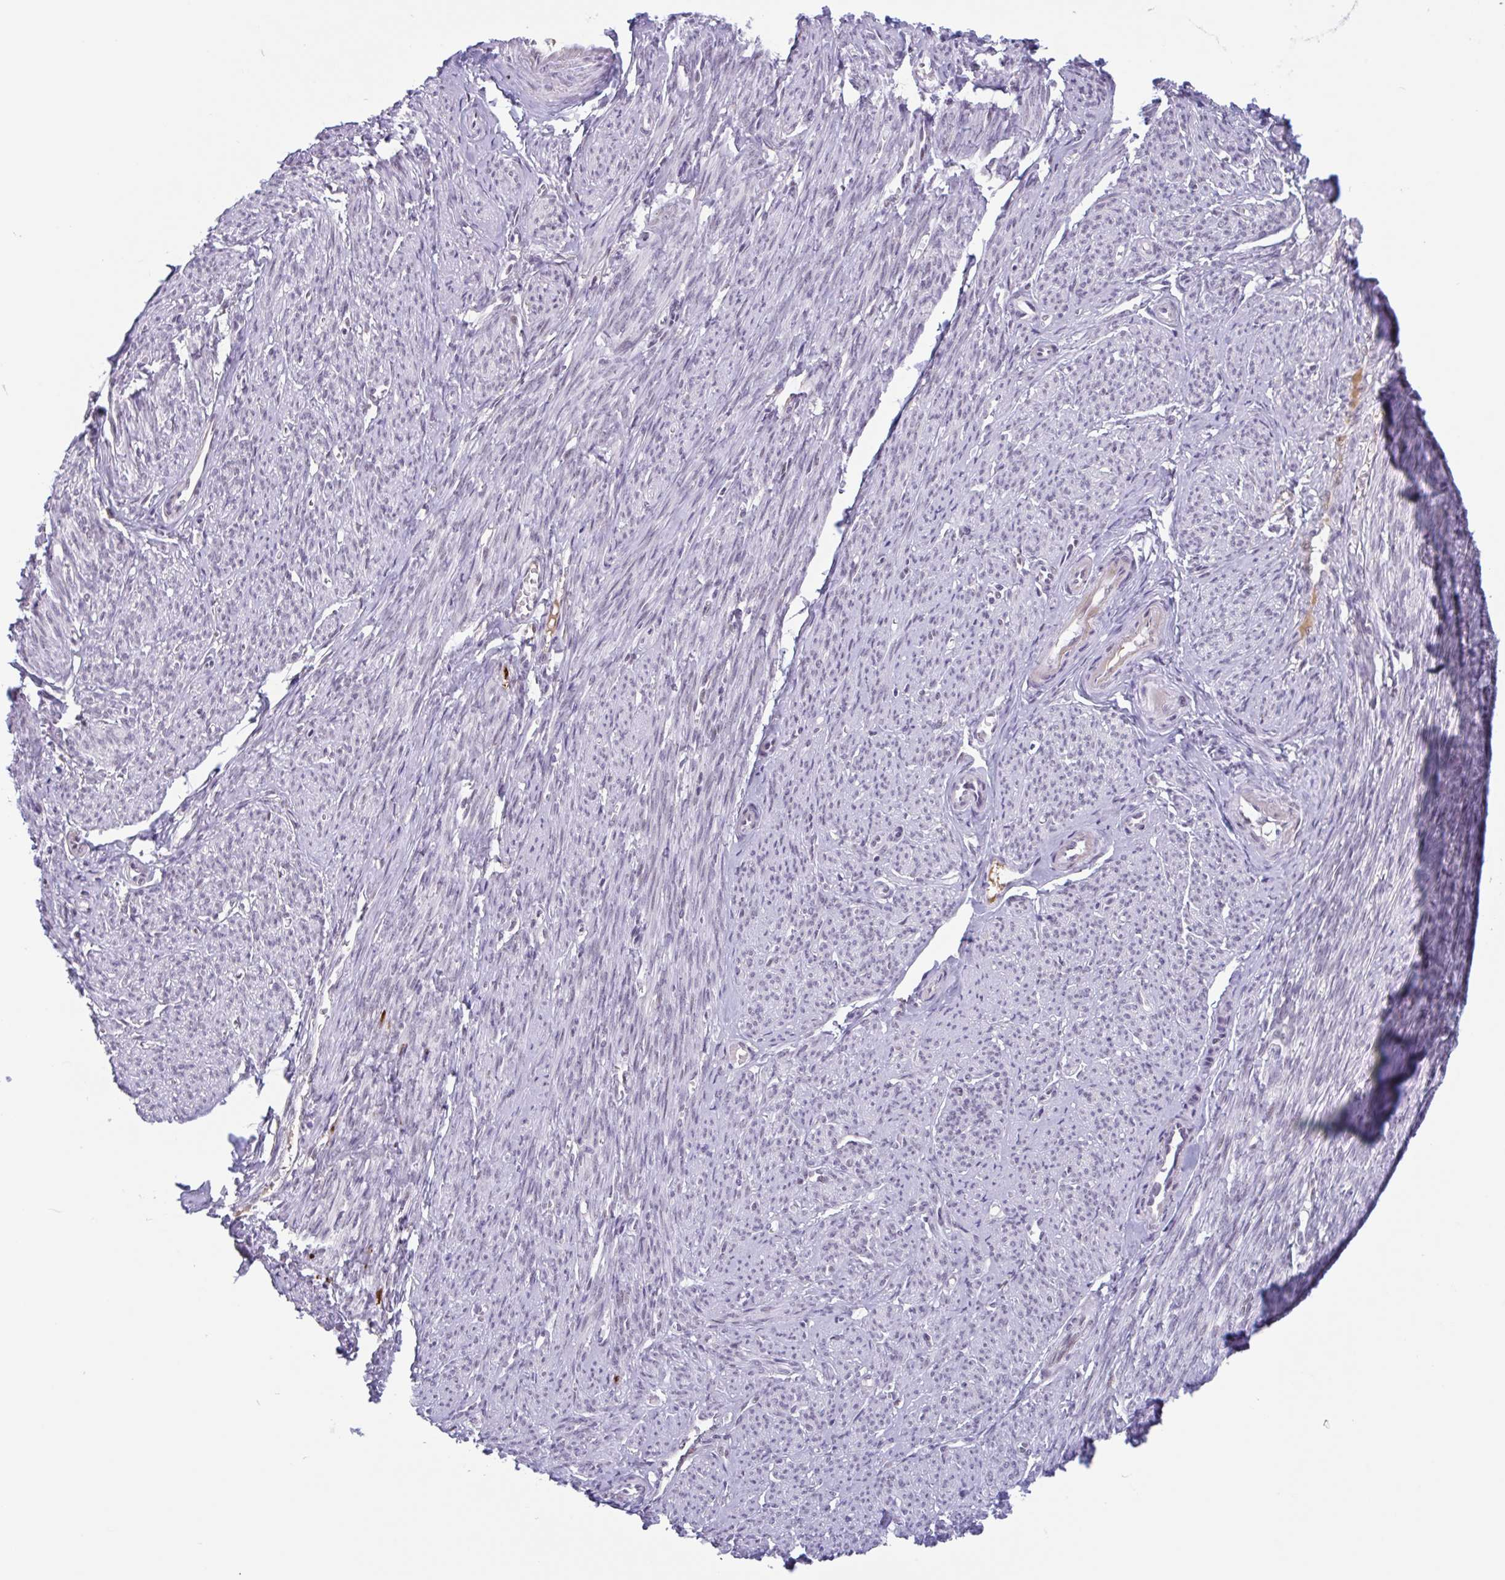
{"staining": {"intensity": "weak", "quantity": "<25%", "location": "nuclear"}, "tissue": "smooth muscle", "cell_type": "Smooth muscle cells", "image_type": "normal", "snomed": [{"axis": "morphology", "description": "Normal tissue, NOS"}, {"axis": "topography", "description": "Smooth muscle"}], "caption": "Smooth muscle cells are negative for protein expression in normal human smooth muscle. Nuclei are stained in blue.", "gene": "PLG", "patient": {"sex": "female", "age": 65}}